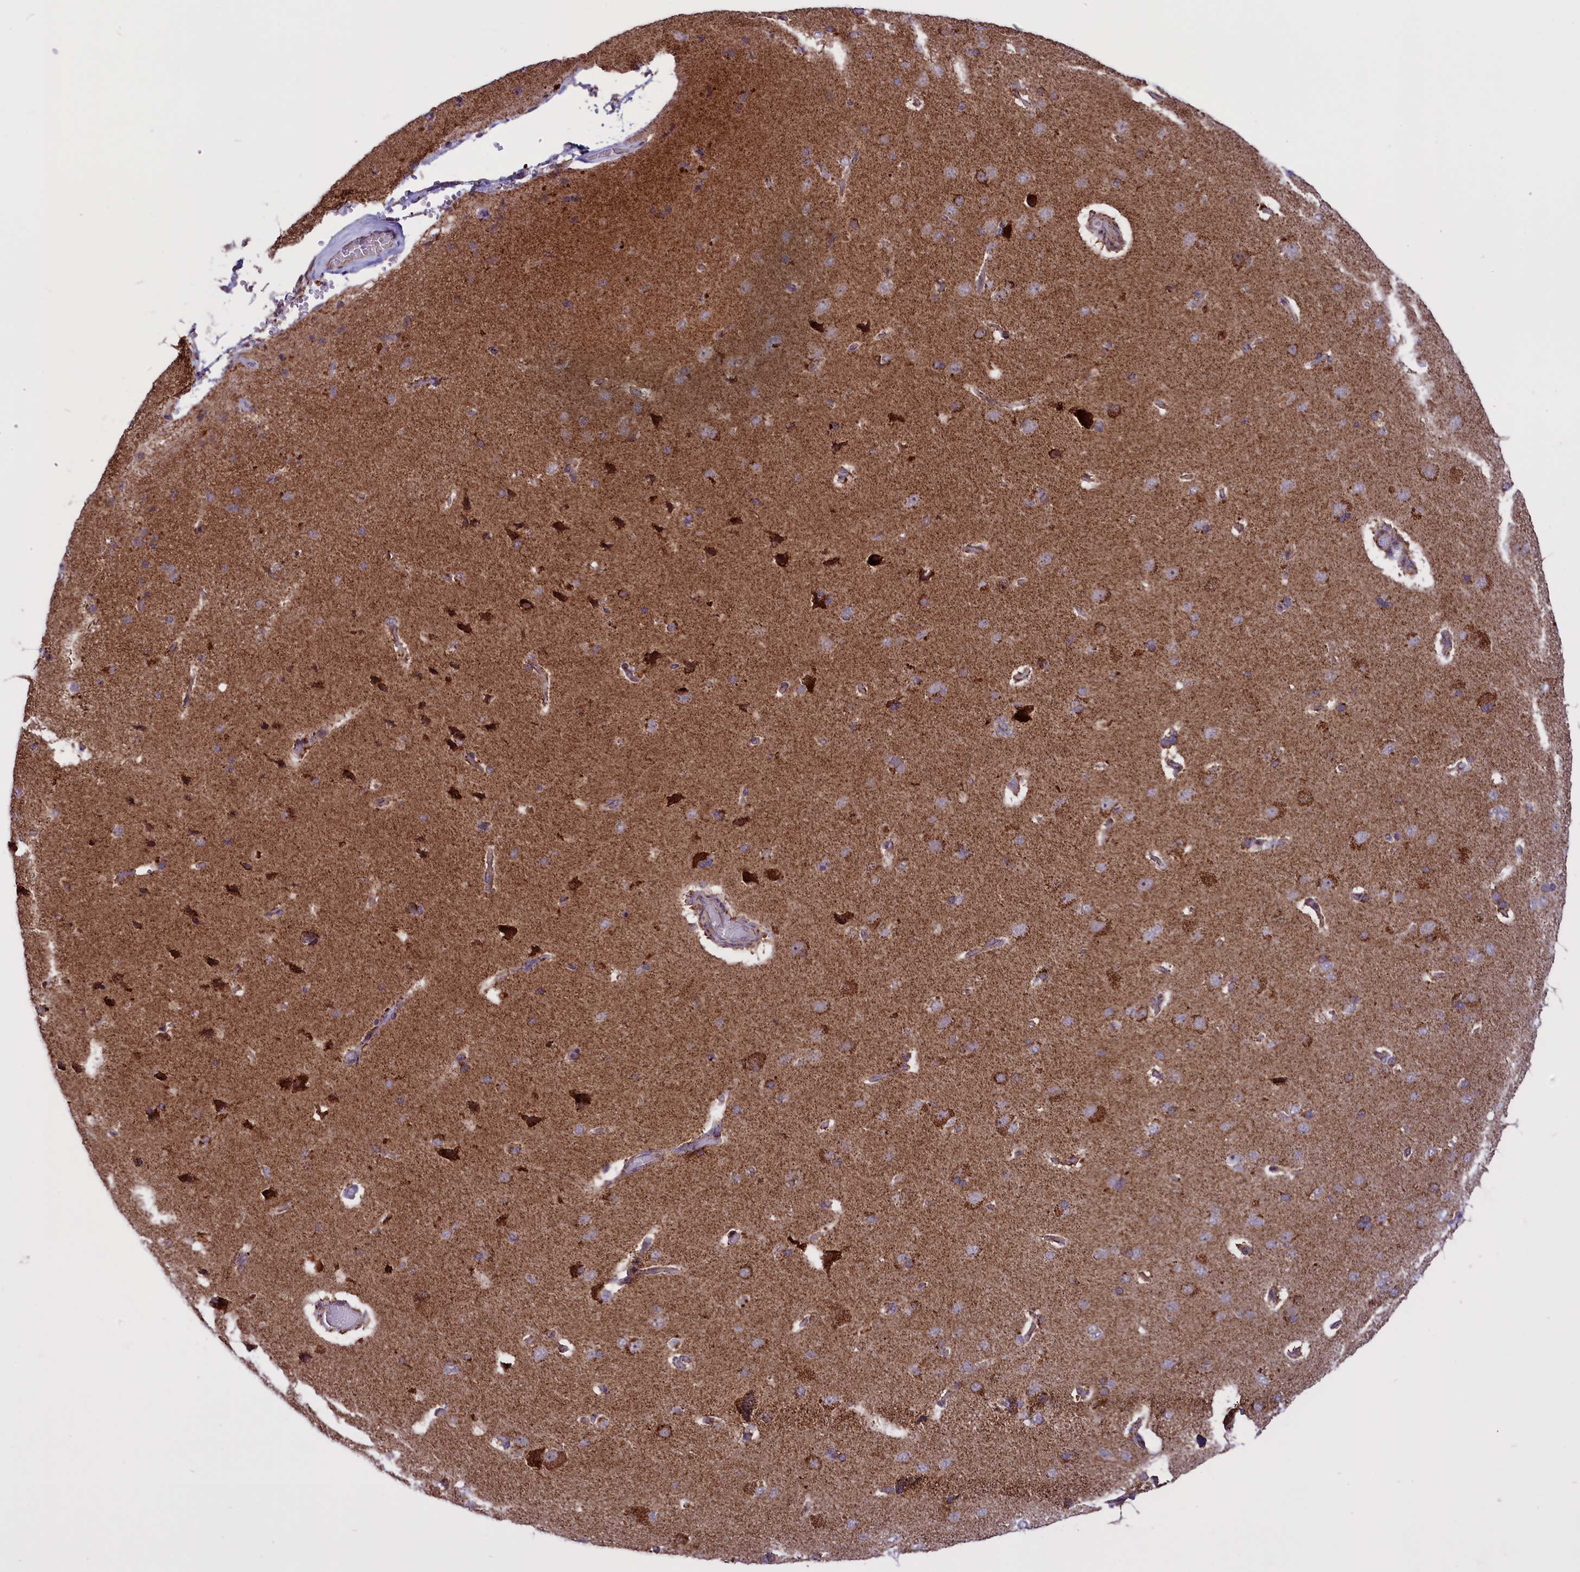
{"staining": {"intensity": "negative", "quantity": "none", "location": "none"}, "tissue": "cerebral cortex", "cell_type": "Endothelial cells", "image_type": "normal", "snomed": [{"axis": "morphology", "description": "Normal tissue, NOS"}, {"axis": "topography", "description": "Cerebral cortex"}], "caption": "IHC histopathology image of normal cerebral cortex: human cerebral cortex stained with DAB exhibits no significant protein staining in endothelial cells.", "gene": "NDUFS5", "patient": {"sex": "male", "age": 62}}